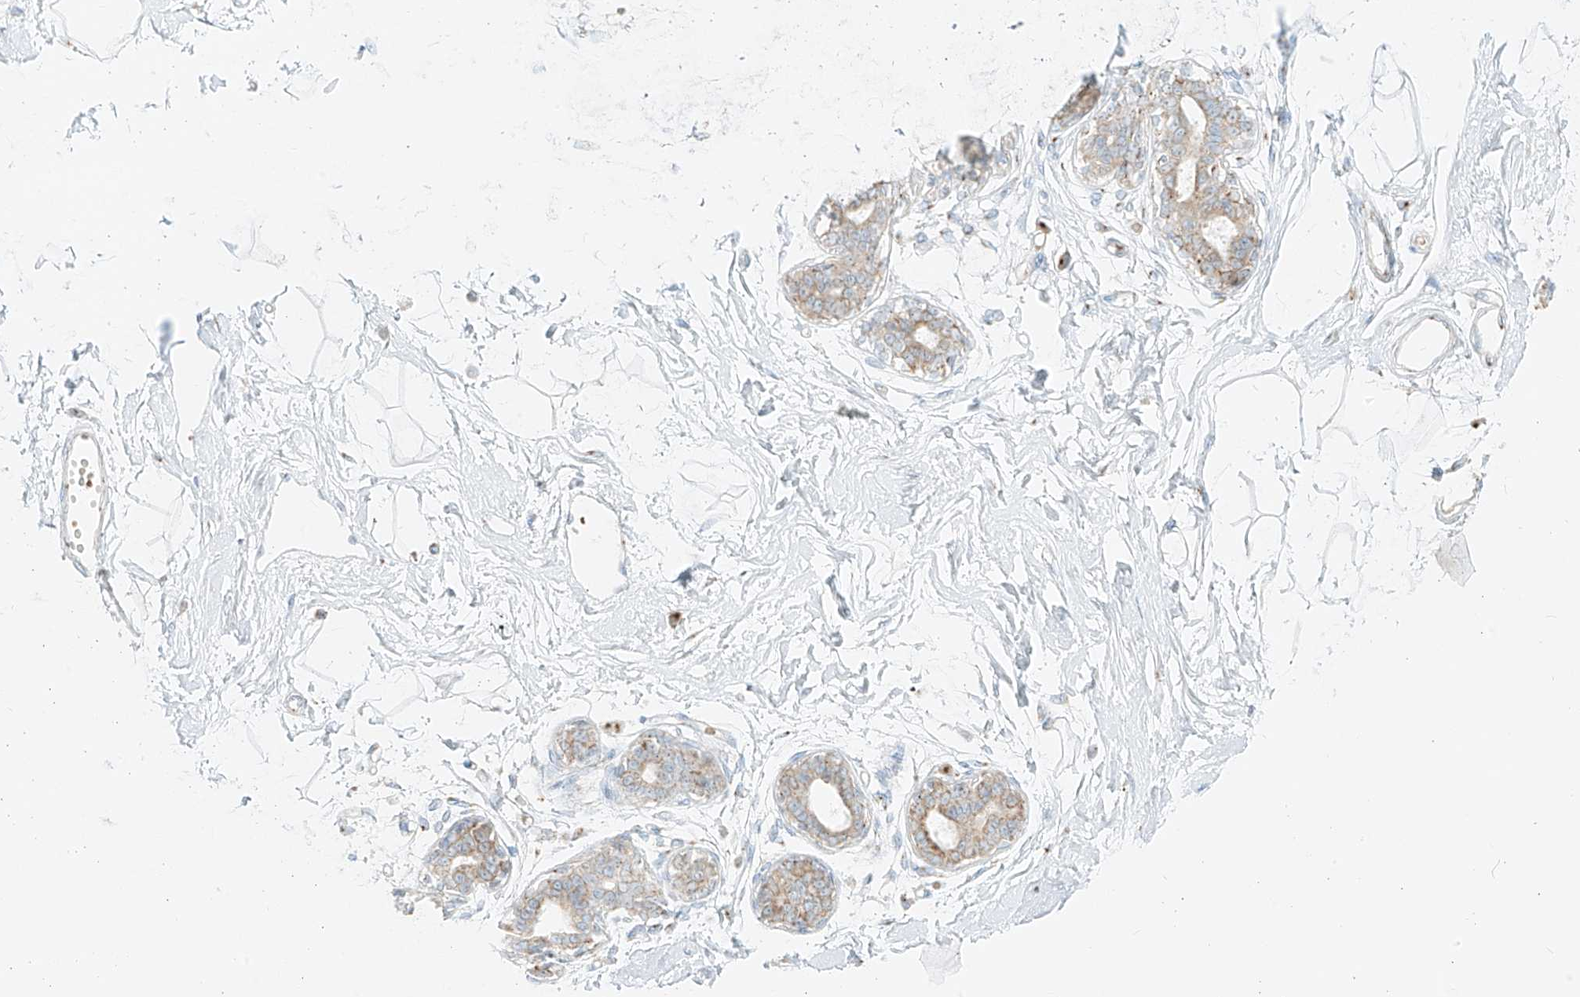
{"staining": {"intensity": "negative", "quantity": "none", "location": "none"}, "tissue": "breast", "cell_type": "Adipocytes", "image_type": "normal", "snomed": [{"axis": "morphology", "description": "Normal tissue, NOS"}, {"axis": "topography", "description": "Breast"}], "caption": "Adipocytes are negative for brown protein staining in normal breast. (Stains: DAB immunohistochemistry (IHC) with hematoxylin counter stain, Microscopy: brightfield microscopy at high magnification).", "gene": "TMEM87B", "patient": {"sex": "female", "age": 45}}